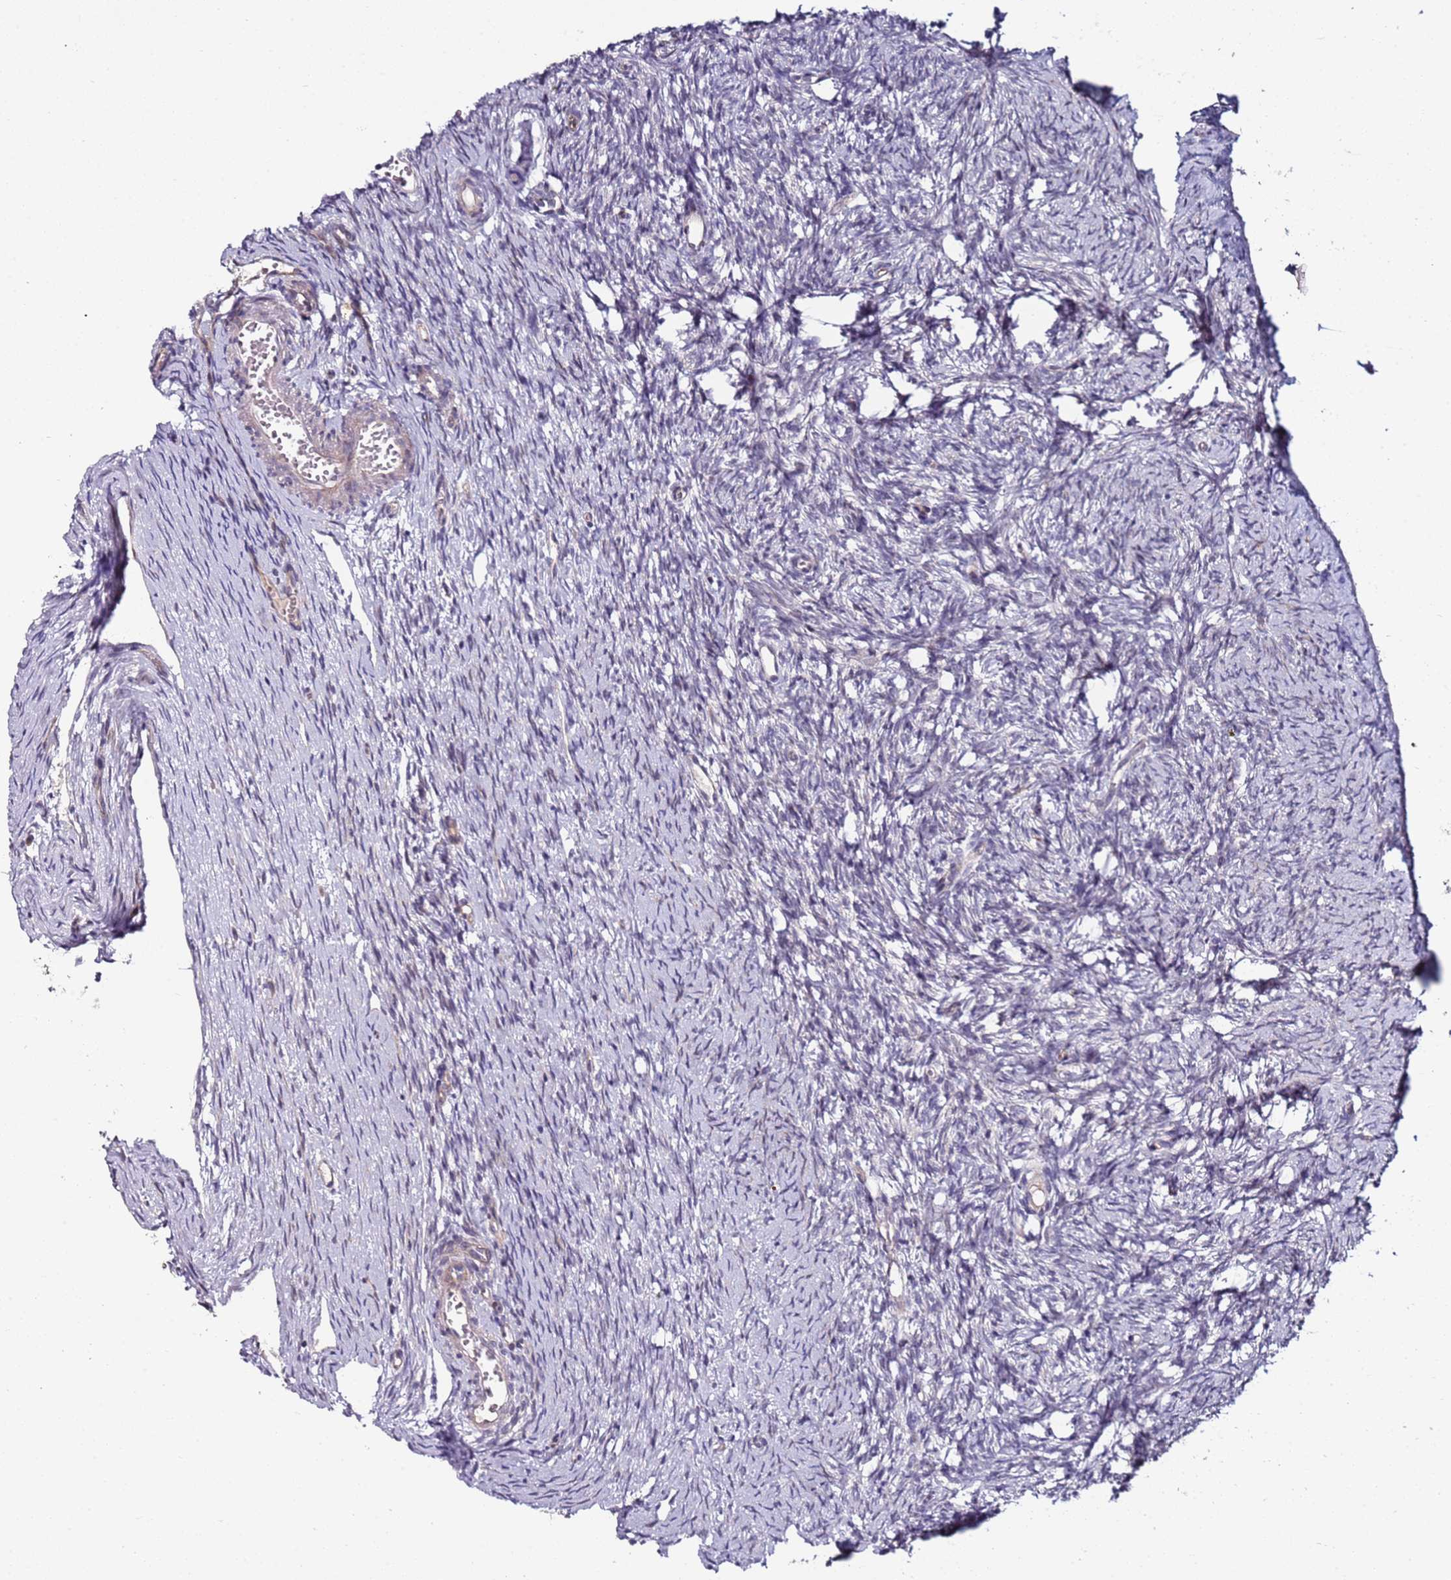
{"staining": {"intensity": "negative", "quantity": "none", "location": "none"}, "tissue": "ovary", "cell_type": "Follicle cells", "image_type": "normal", "snomed": [{"axis": "morphology", "description": "Normal tissue, NOS"}, {"axis": "topography", "description": "Ovary"}], "caption": "There is no significant expression in follicle cells of ovary.", "gene": "DUSP28", "patient": {"sex": "female", "age": 51}}